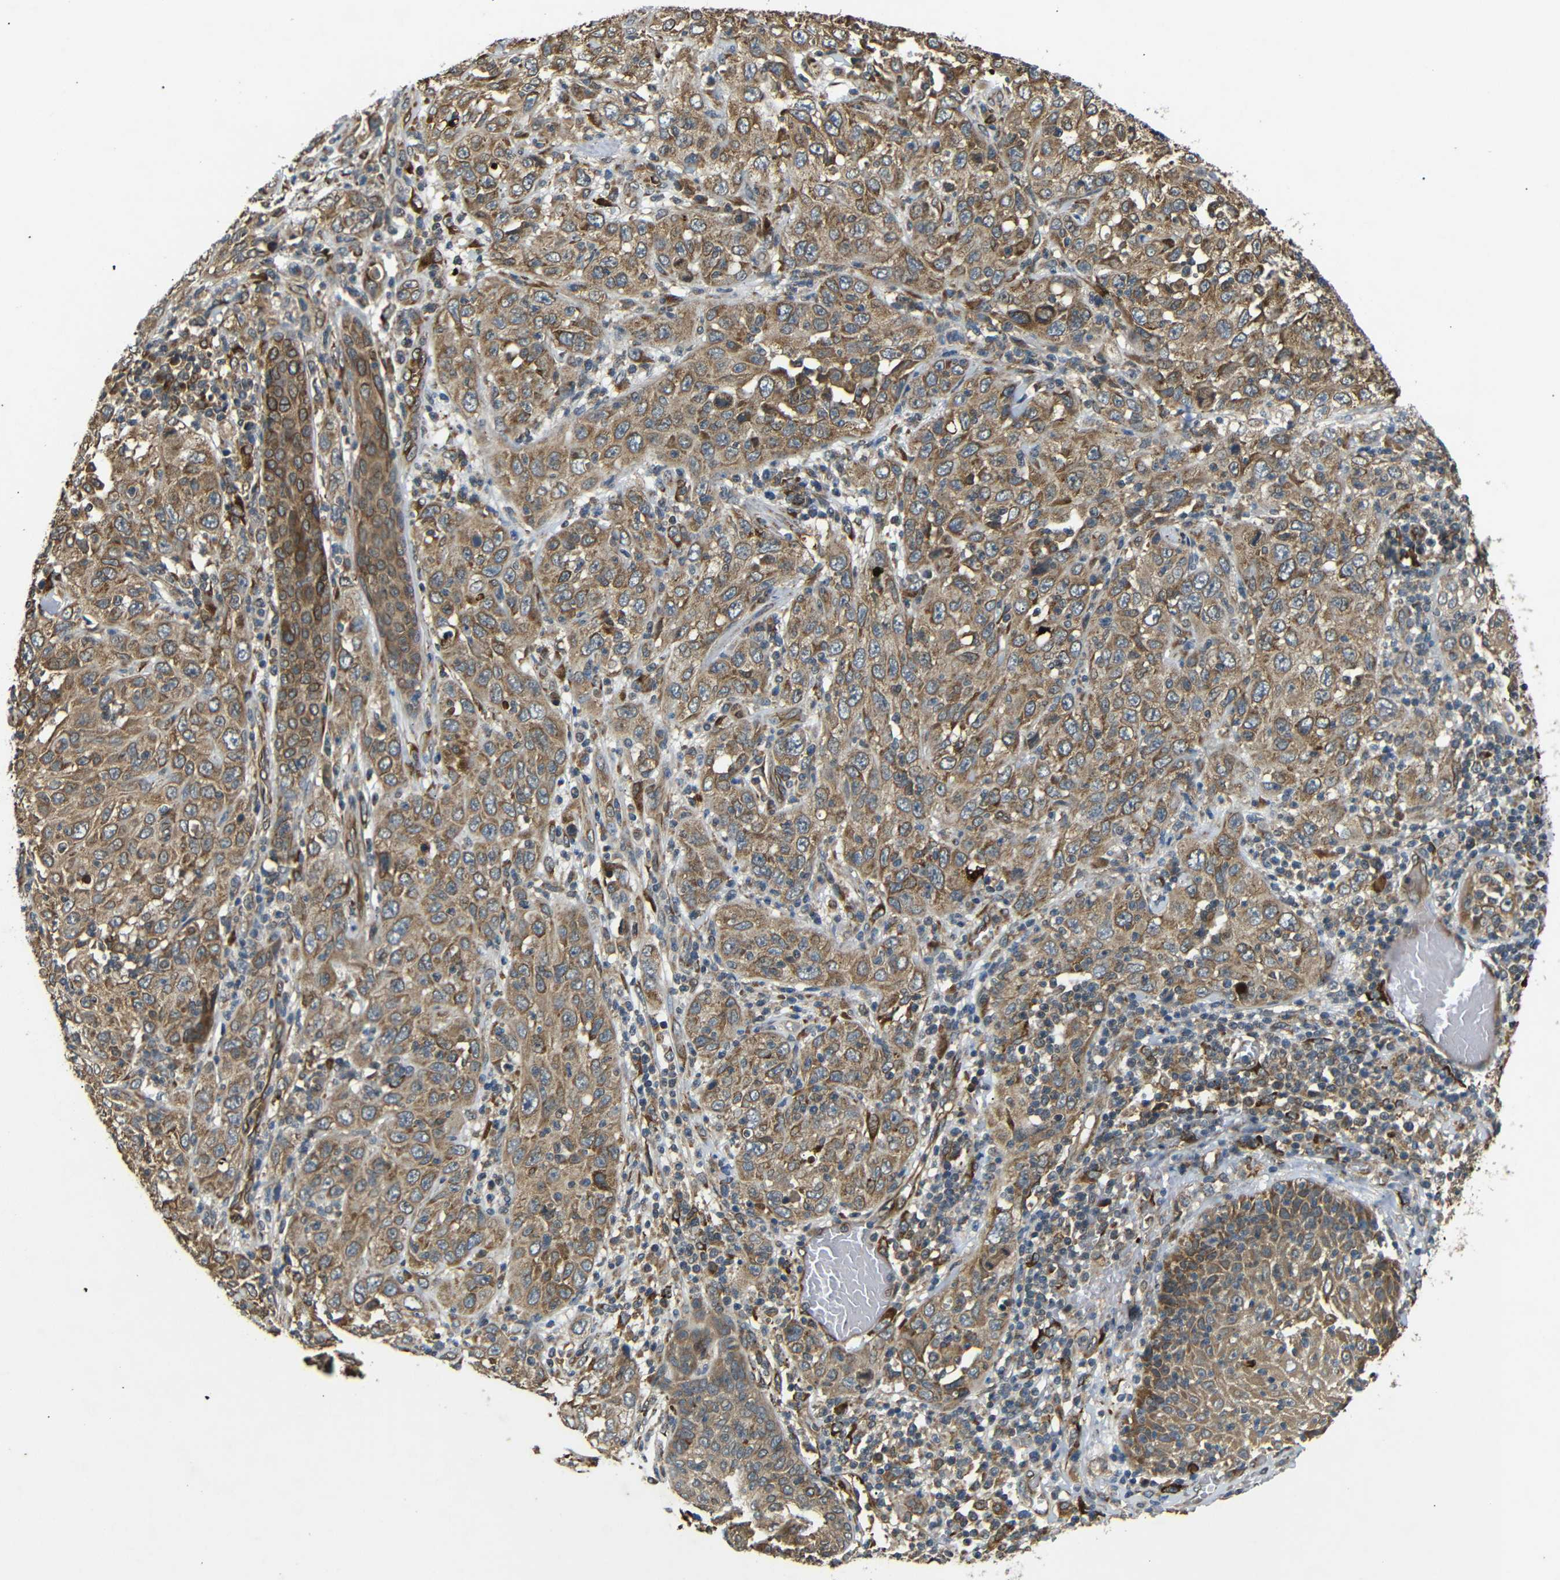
{"staining": {"intensity": "moderate", "quantity": ">75%", "location": "cytoplasmic/membranous"}, "tissue": "skin cancer", "cell_type": "Tumor cells", "image_type": "cancer", "snomed": [{"axis": "morphology", "description": "Squamous cell carcinoma, NOS"}, {"axis": "topography", "description": "Skin"}], "caption": "Protein expression analysis of skin squamous cell carcinoma shows moderate cytoplasmic/membranous expression in about >75% of tumor cells.", "gene": "TRPC1", "patient": {"sex": "female", "age": 88}}